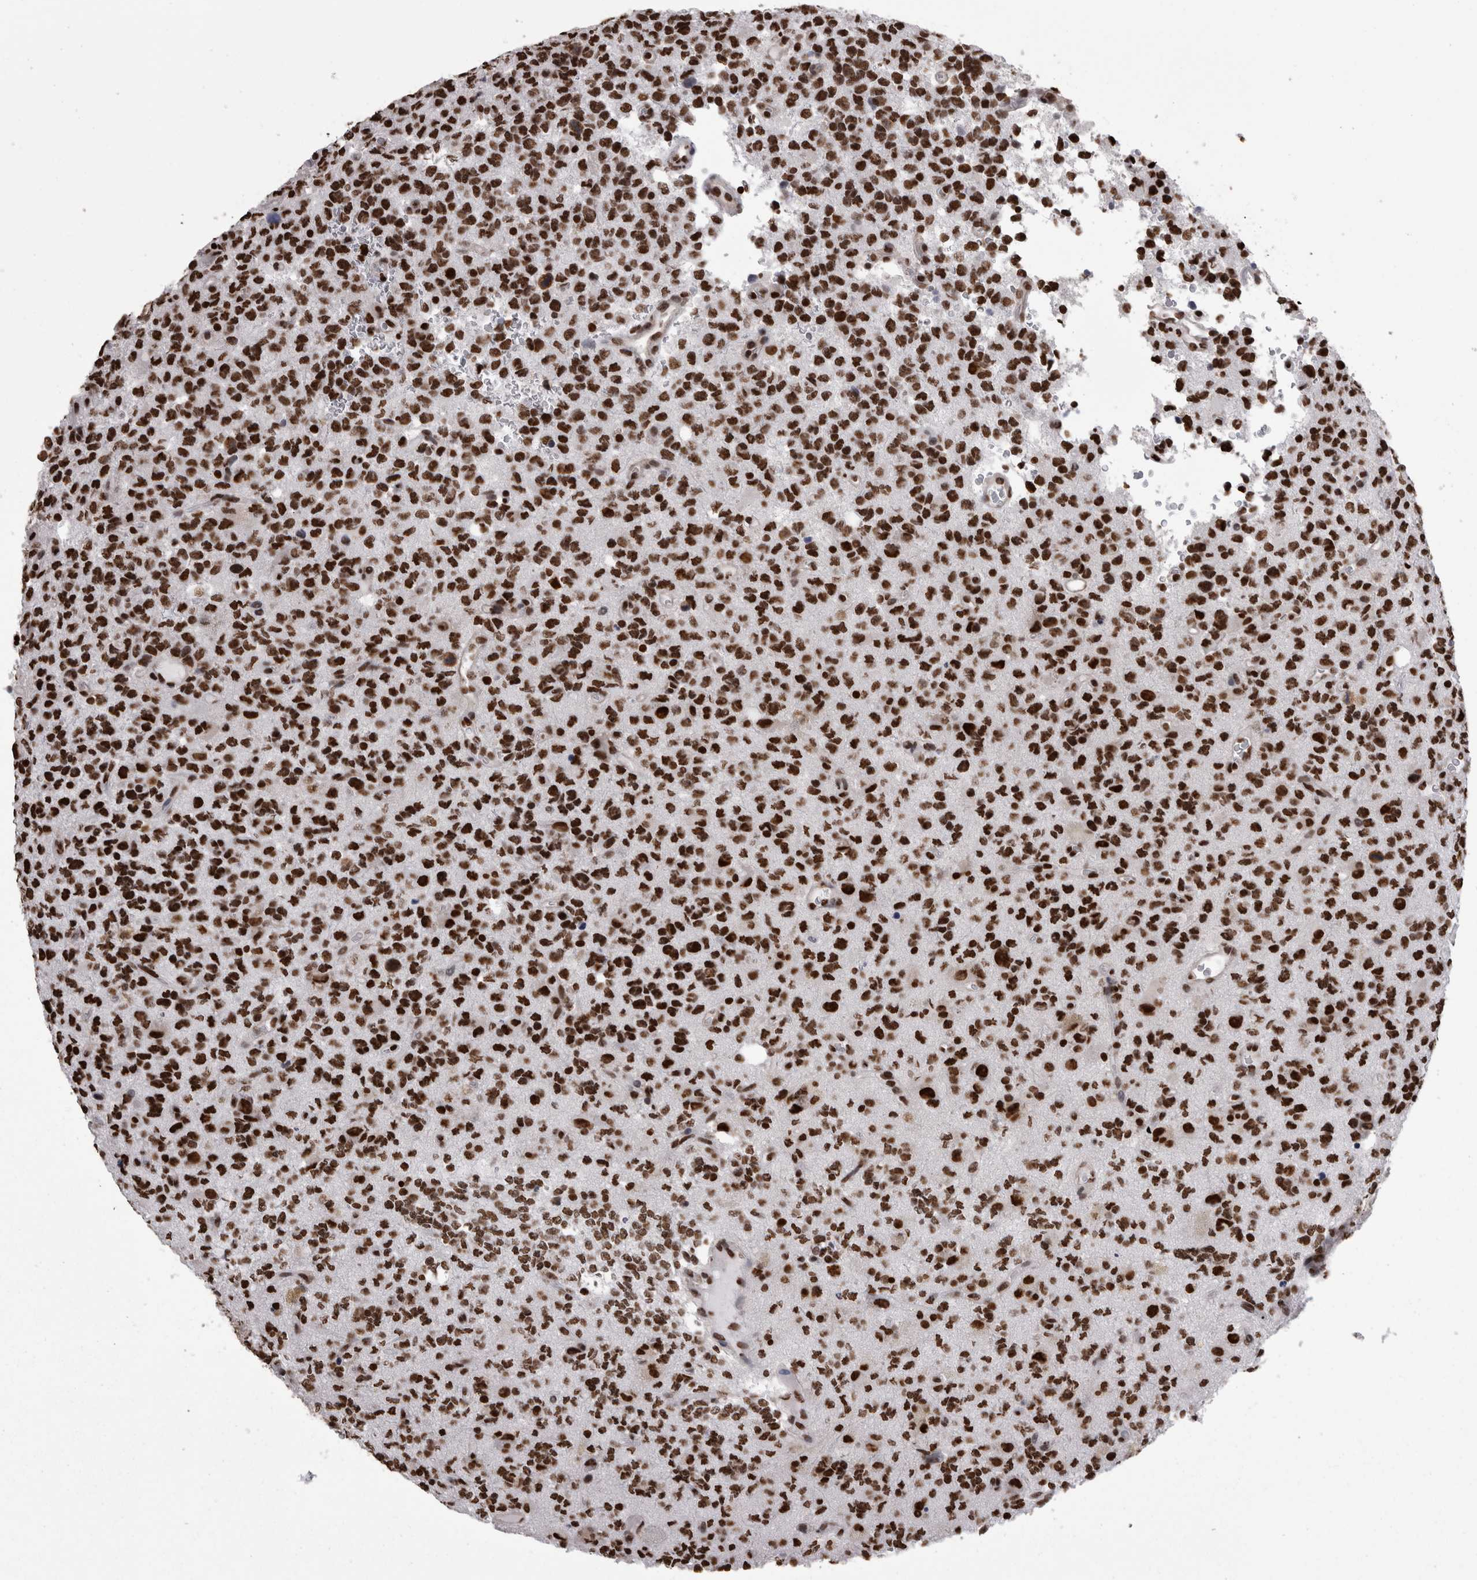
{"staining": {"intensity": "strong", "quantity": ">75%", "location": "nuclear"}, "tissue": "glioma", "cell_type": "Tumor cells", "image_type": "cancer", "snomed": [{"axis": "morphology", "description": "Glioma, malignant, High grade"}, {"axis": "topography", "description": "Brain"}], "caption": "An image of malignant glioma (high-grade) stained for a protein exhibits strong nuclear brown staining in tumor cells.", "gene": "HNRNPM", "patient": {"sex": "female", "age": 62}}